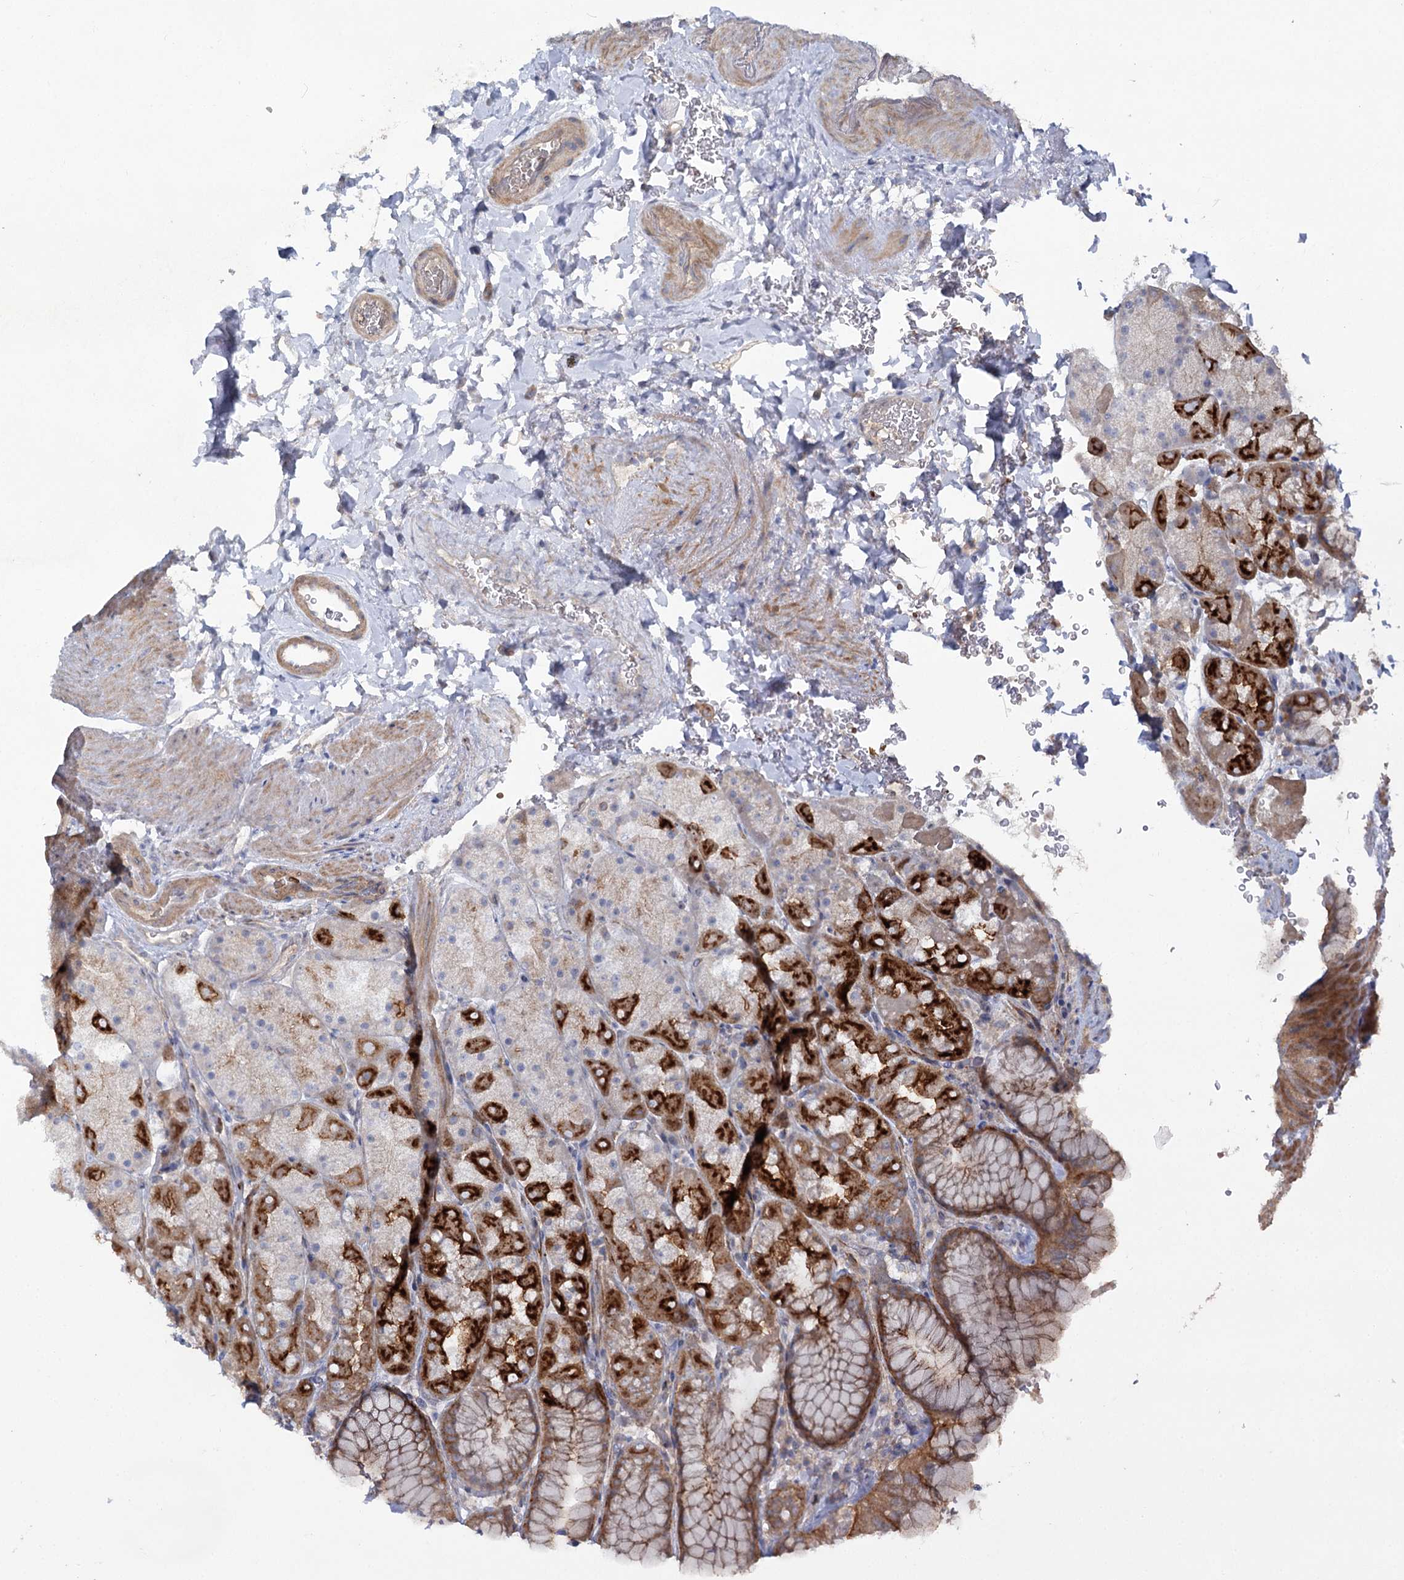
{"staining": {"intensity": "strong", "quantity": "25%-75%", "location": "cytoplasmic/membranous"}, "tissue": "stomach", "cell_type": "Glandular cells", "image_type": "normal", "snomed": [{"axis": "morphology", "description": "Normal tissue, NOS"}, {"axis": "topography", "description": "Stomach, upper"}, {"axis": "topography", "description": "Stomach, lower"}], "caption": "Protein analysis of normal stomach reveals strong cytoplasmic/membranous expression in approximately 25%-75% of glandular cells. Using DAB (brown) and hematoxylin (blue) stains, captured at high magnification using brightfield microscopy.", "gene": "KIAA0825", "patient": {"sex": "male", "age": 67}}